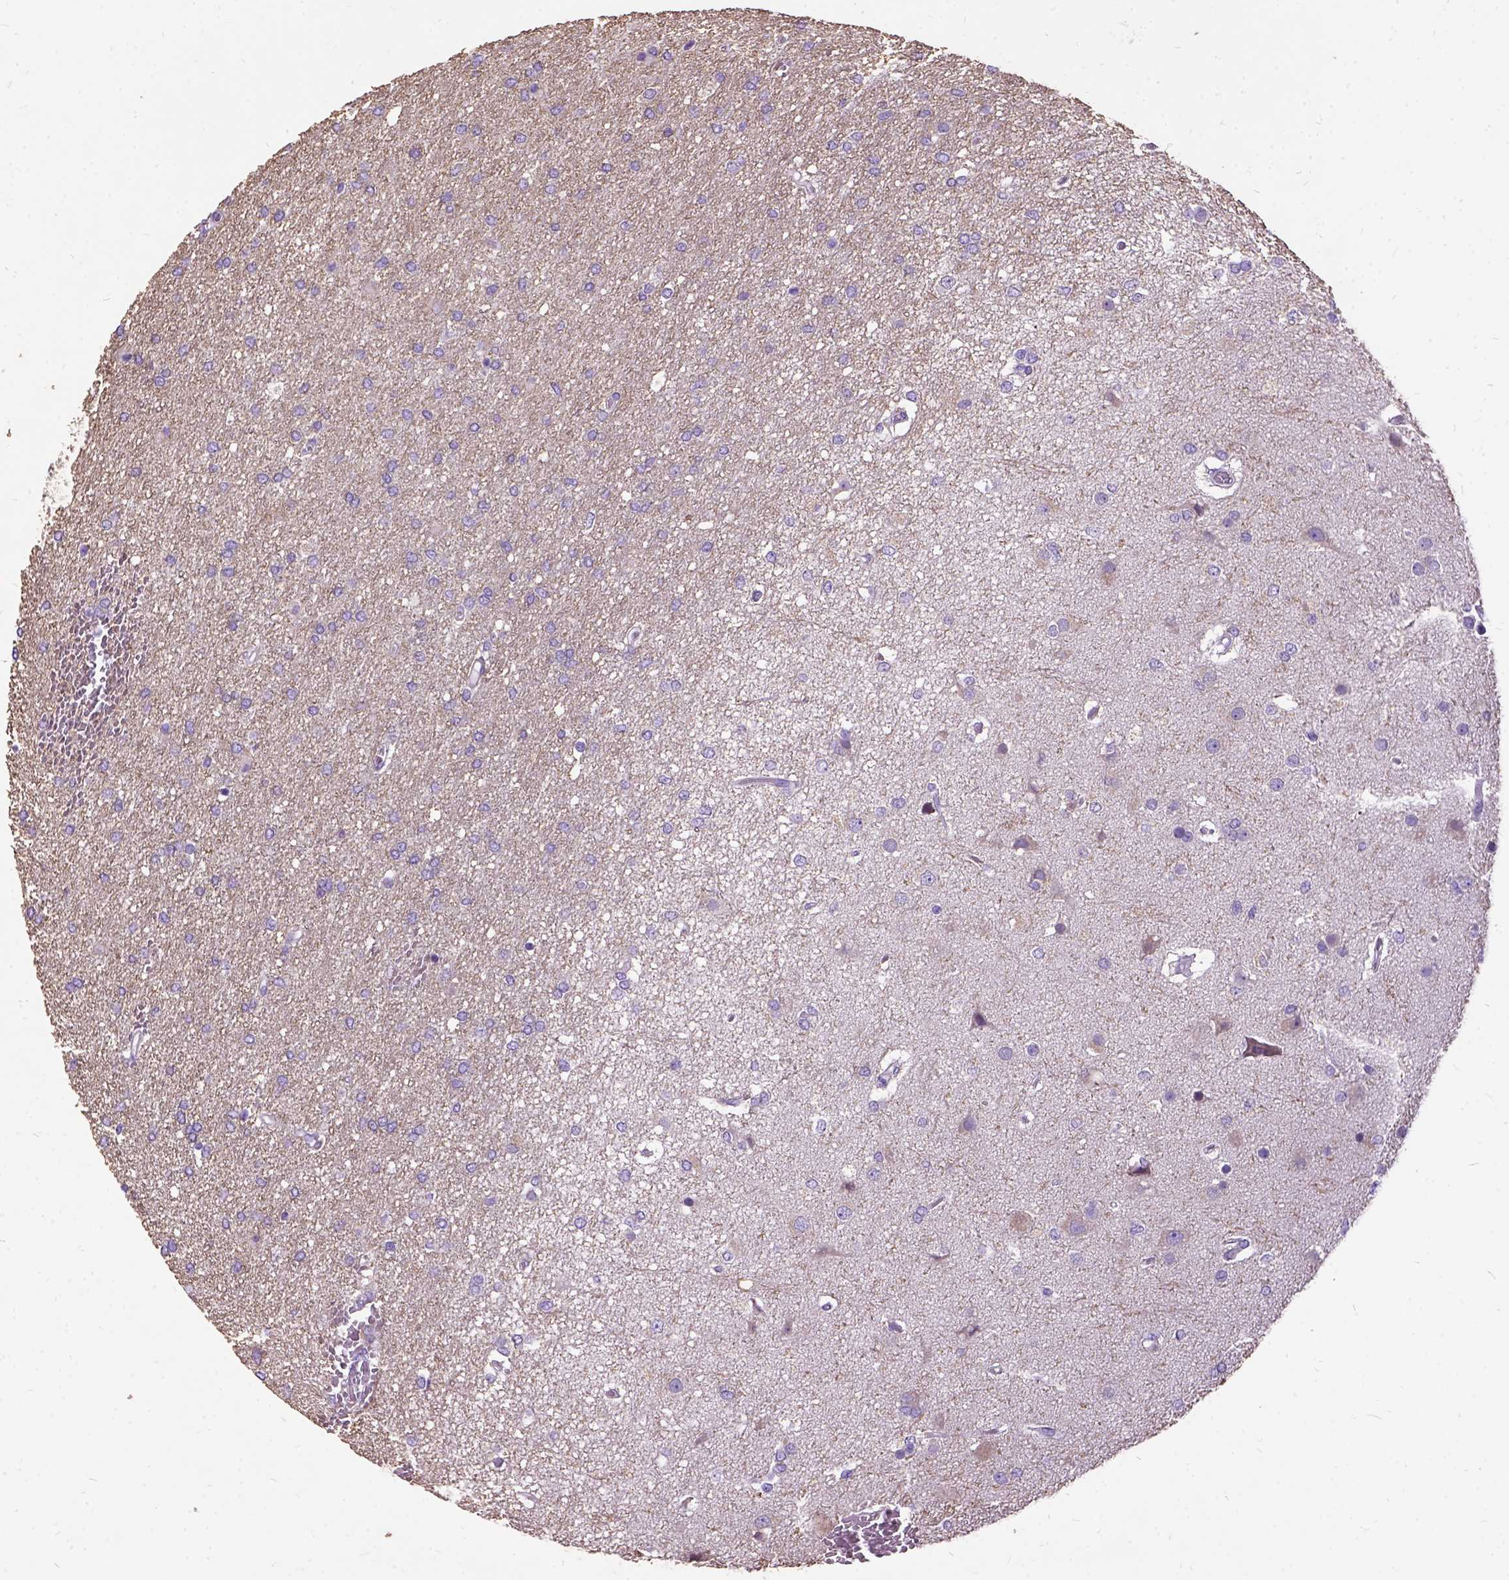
{"staining": {"intensity": "negative", "quantity": "none", "location": "none"}, "tissue": "glioma", "cell_type": "Tumor cells", "image_type": "cancer", "snomed": [{"axis": "morphology", "description": "Glioma, malignant, High grade"}, {"axis": "topography", "description": "Brain"}], "caption": "DAB immunohistochemical staining of human high-grade glioma (malignant) exhibits no significant staining in tumor cells.", "gene": "CFAP54", "patient": {"sex": "female", "age": 61}}